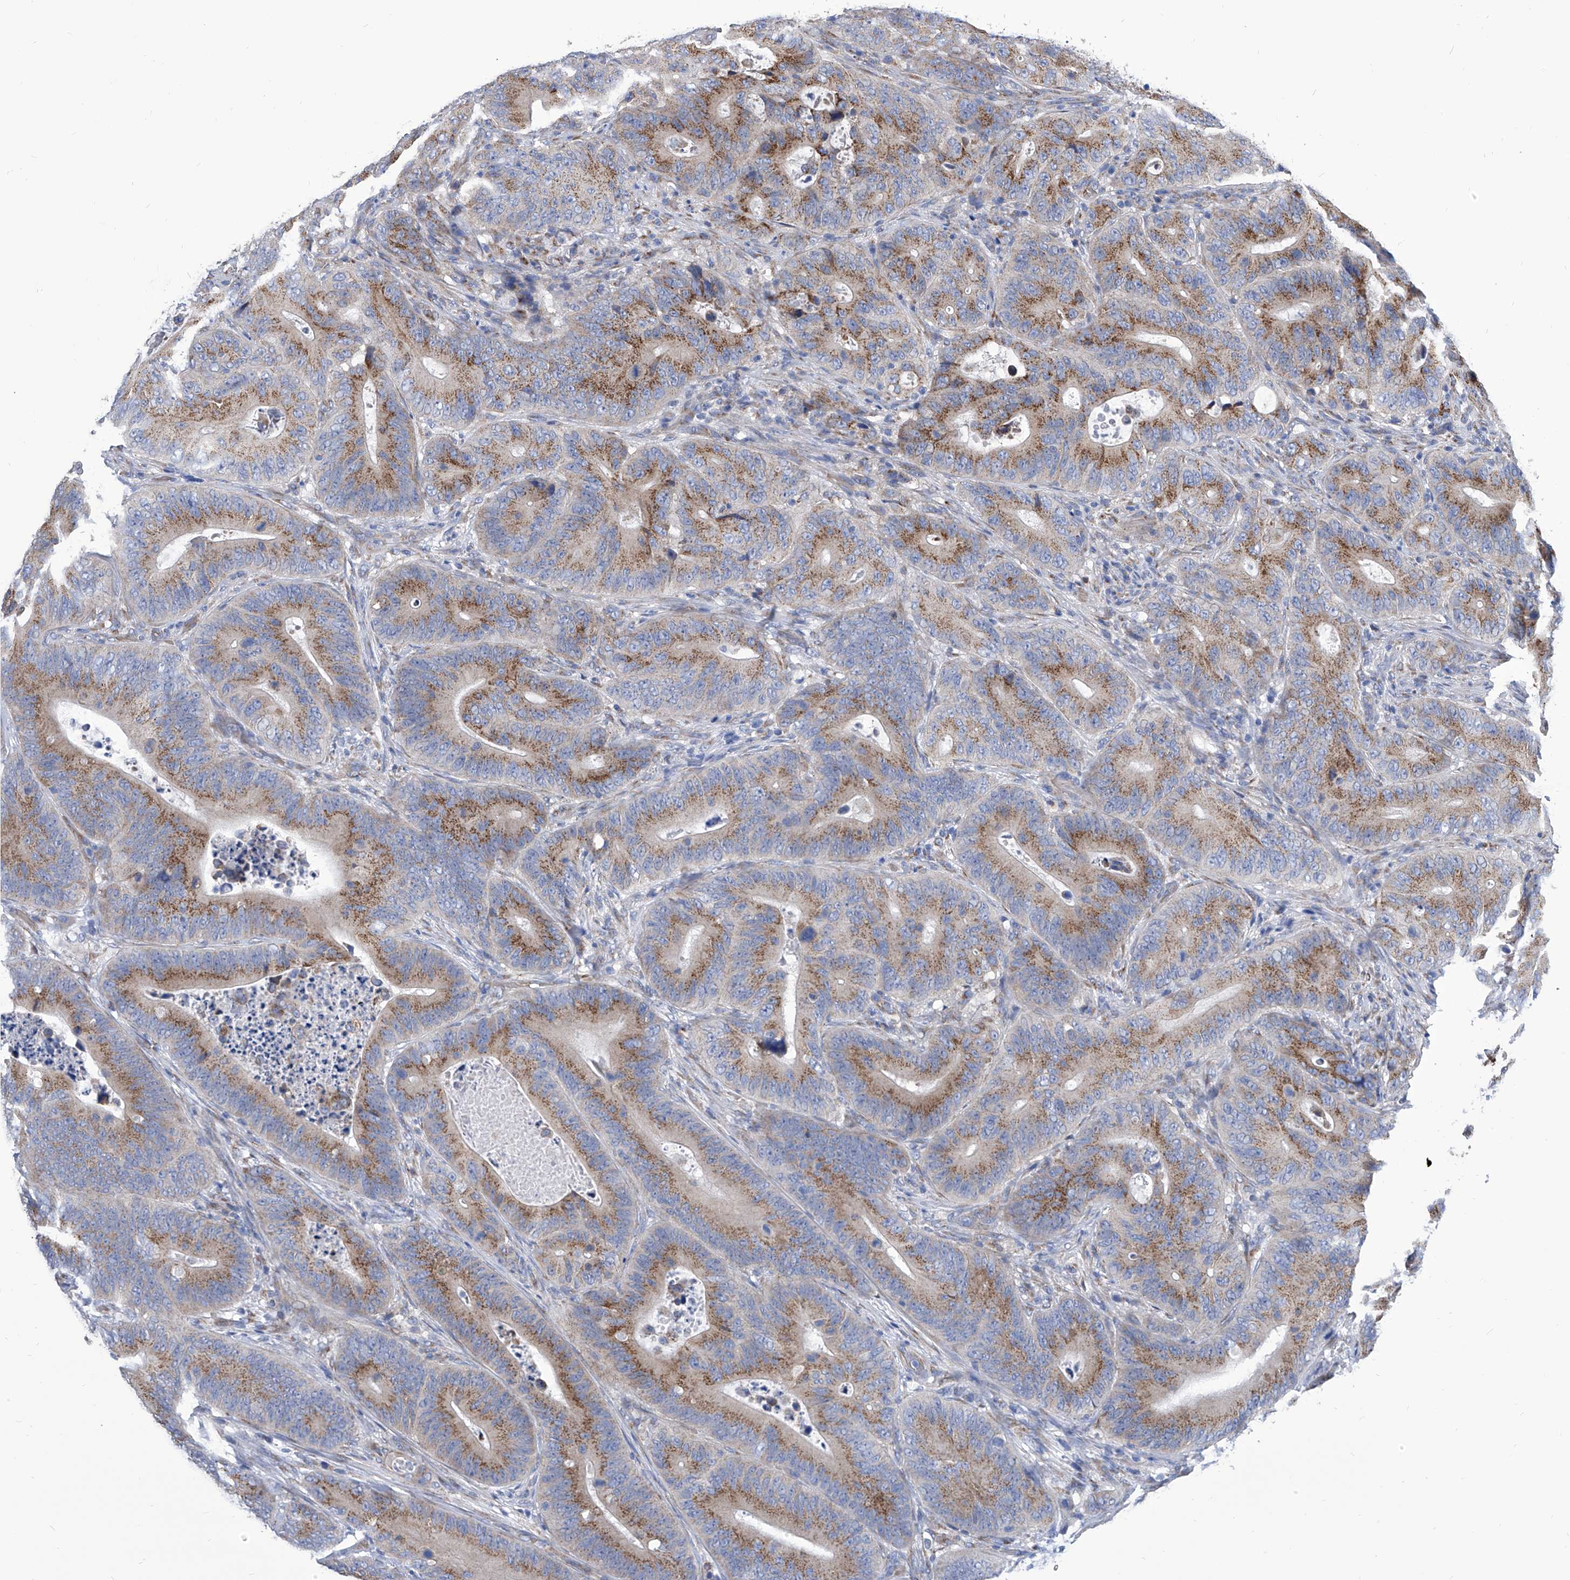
{"staining": {"intensity": "moderate", "quantity": ">75%", "location": "cytoplasmic/membranous"}, "tissue": "colorectal cancer", "cell_type": "Tumor cells", "image_type": "cancer", "snomed": [{"axis": "morphology", "description": "Adenocarcinoma, NOS"}, {"axis": "topography", "description": "Colon"}], "caption": "Colorectal cancer (adenocarcinoma) stained for a protein (brown) exhibits moderate cytoplasmic/membranous positive expression in approximately >75% of tumor cells.", "gene": "TJAP1", "patient": {"sex": "male", "age": 83}}